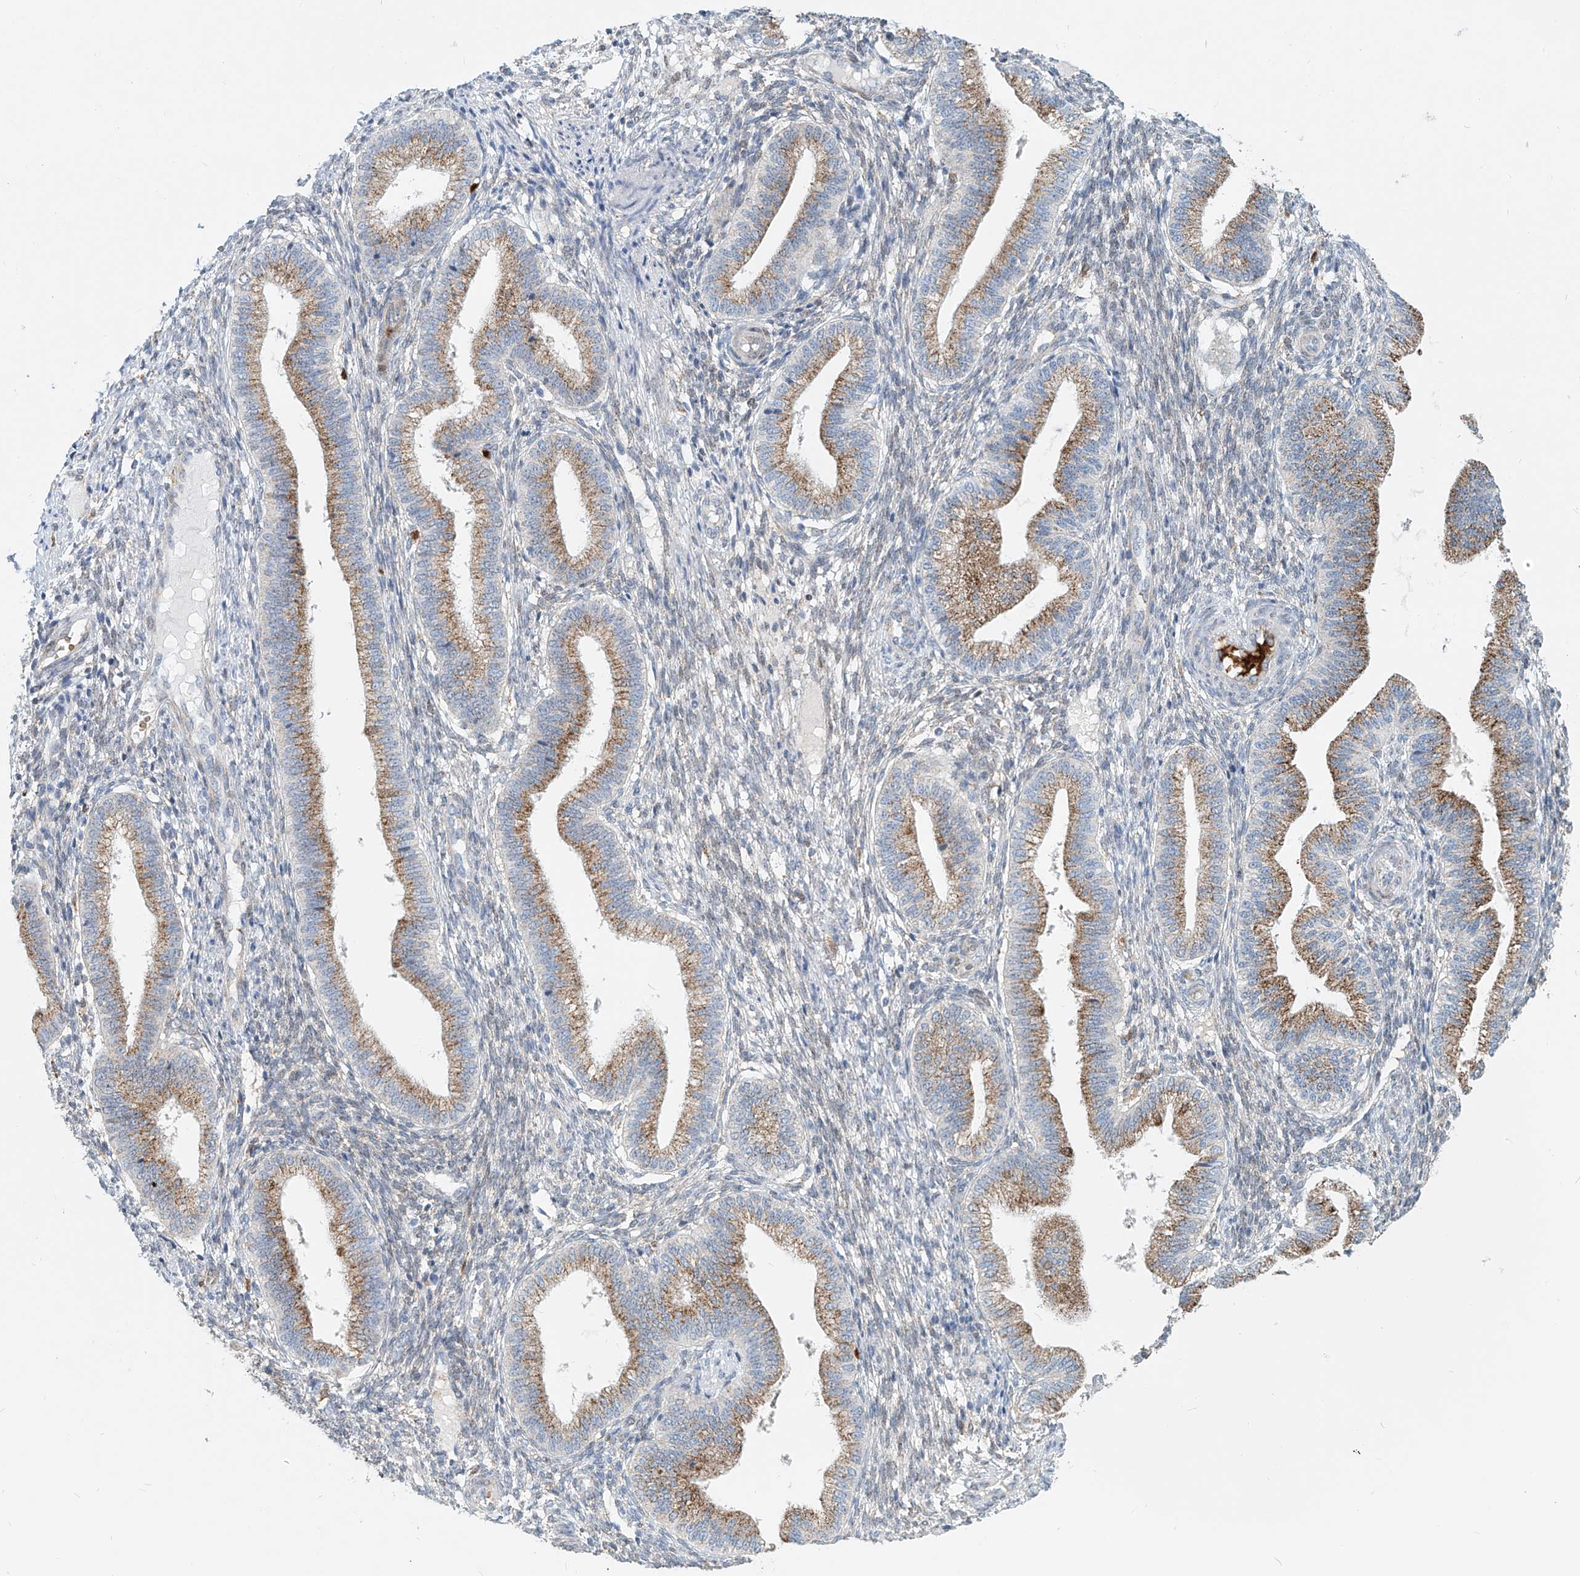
{"staining": {"intensity": "weak", "quantity": "25%-75%", "location": "cytoplasmic/membranous"}, "tissue": "endometrium", "cell_type": "Cells in endometrial stroma", "image_type": "normal", "snomed": [{"axis": "morphology", "description": "Normal tissue, NOS"}, {"axis": "topography", "description": "Endometrium"}], "caption": "Endometrium was stained to show a protein in brown. There is low levels of weak cytoplasmic/membranous positivity in about 25%-75% of cells in endometrial stroma. (IHC, brightfield microscopy, high magnification).", "gene": "PTPRA", "patient": {"sex": "female", "age": 39}}